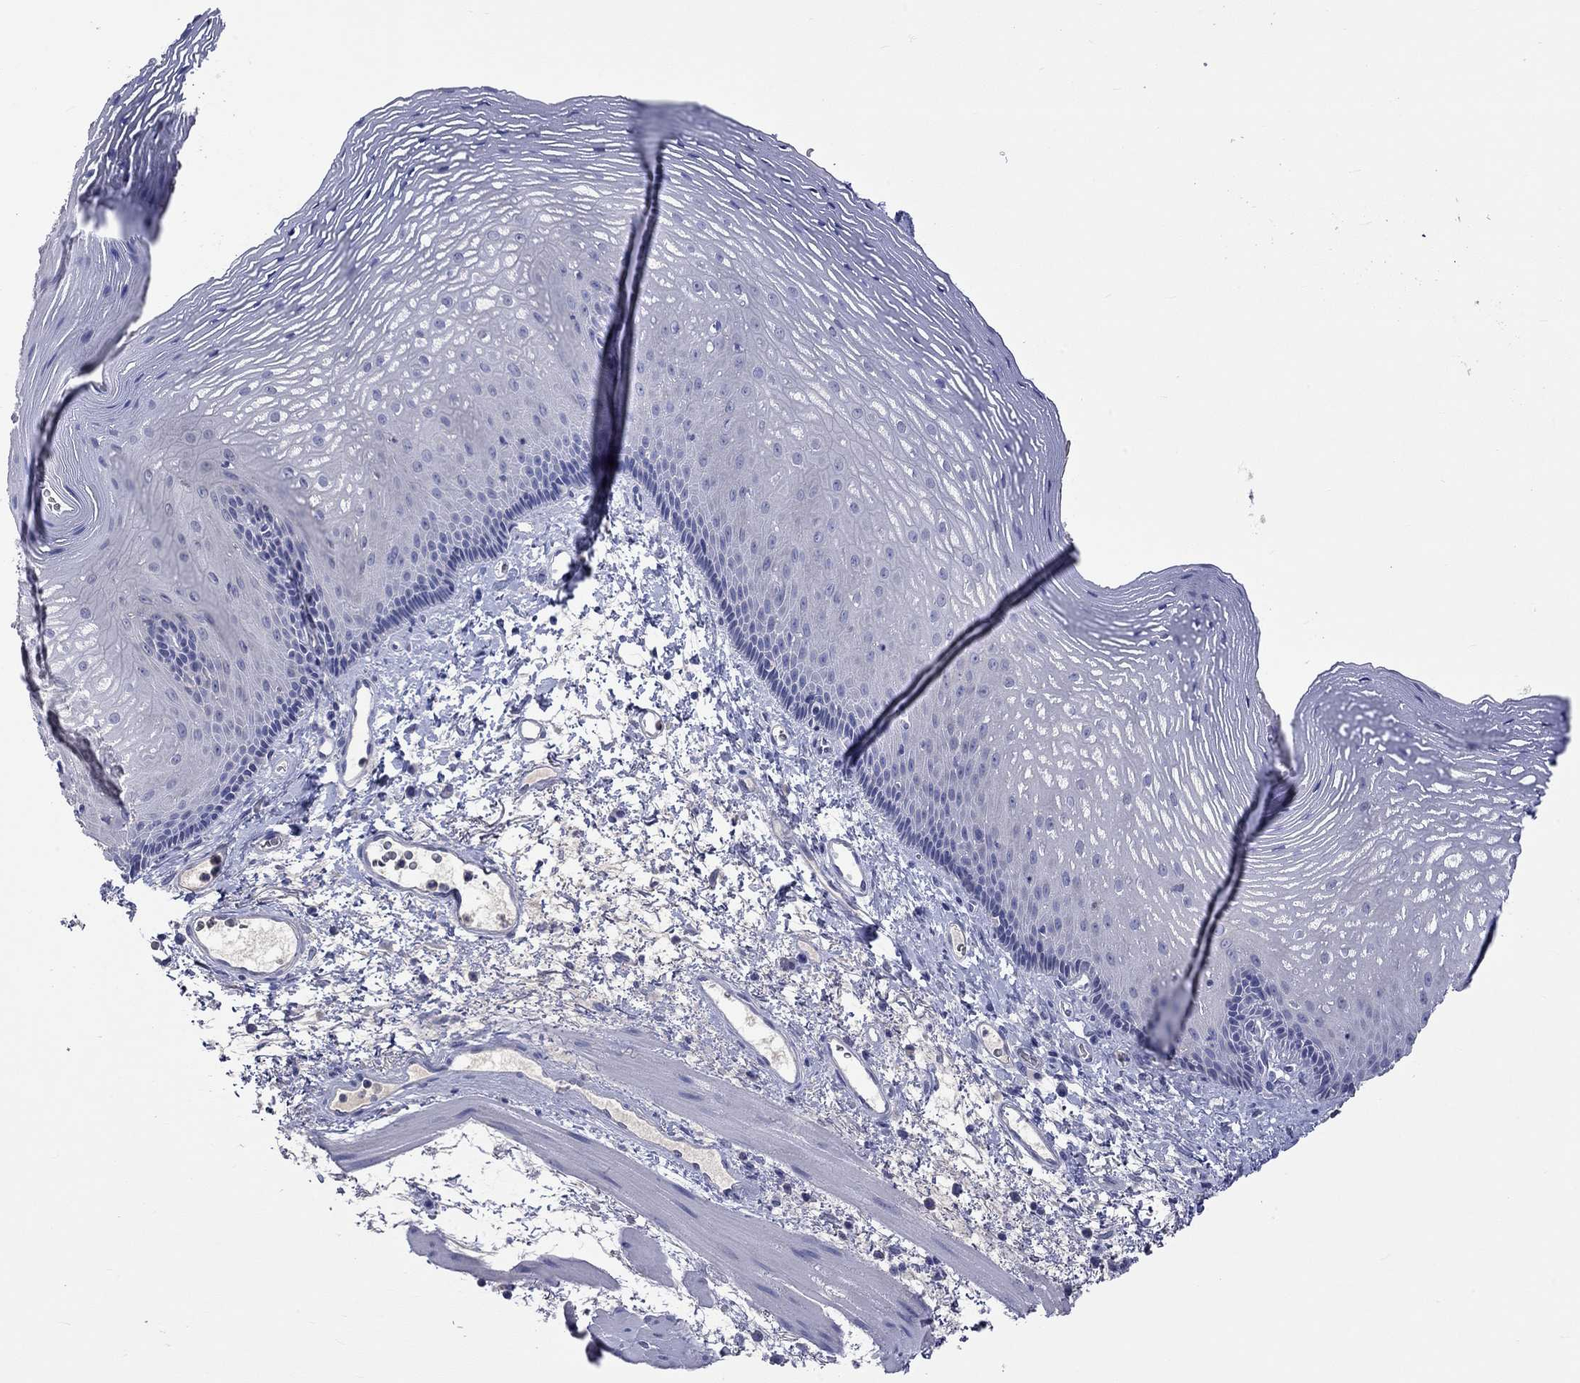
{"staining": {"intensity": "negative", "quantity": "none", "location": "none"}, "tissue": "esophagus", "cell_type": "Squamous epithelial cells", "image_type": "normal", "snomed": [{"axis": "morphology", "description": "Normal tissue, NOS"}, {"axis": "topography", "description": "Esophagus"}], "caption": "DAB (3,3'-diaminobenzidine) immunohistochemical staining of normal human esophagus exhibits no significant positivity in squamous epithelial cells.", "gene": "LRFN4", "patient": {"sex": "male", "age": 76}}